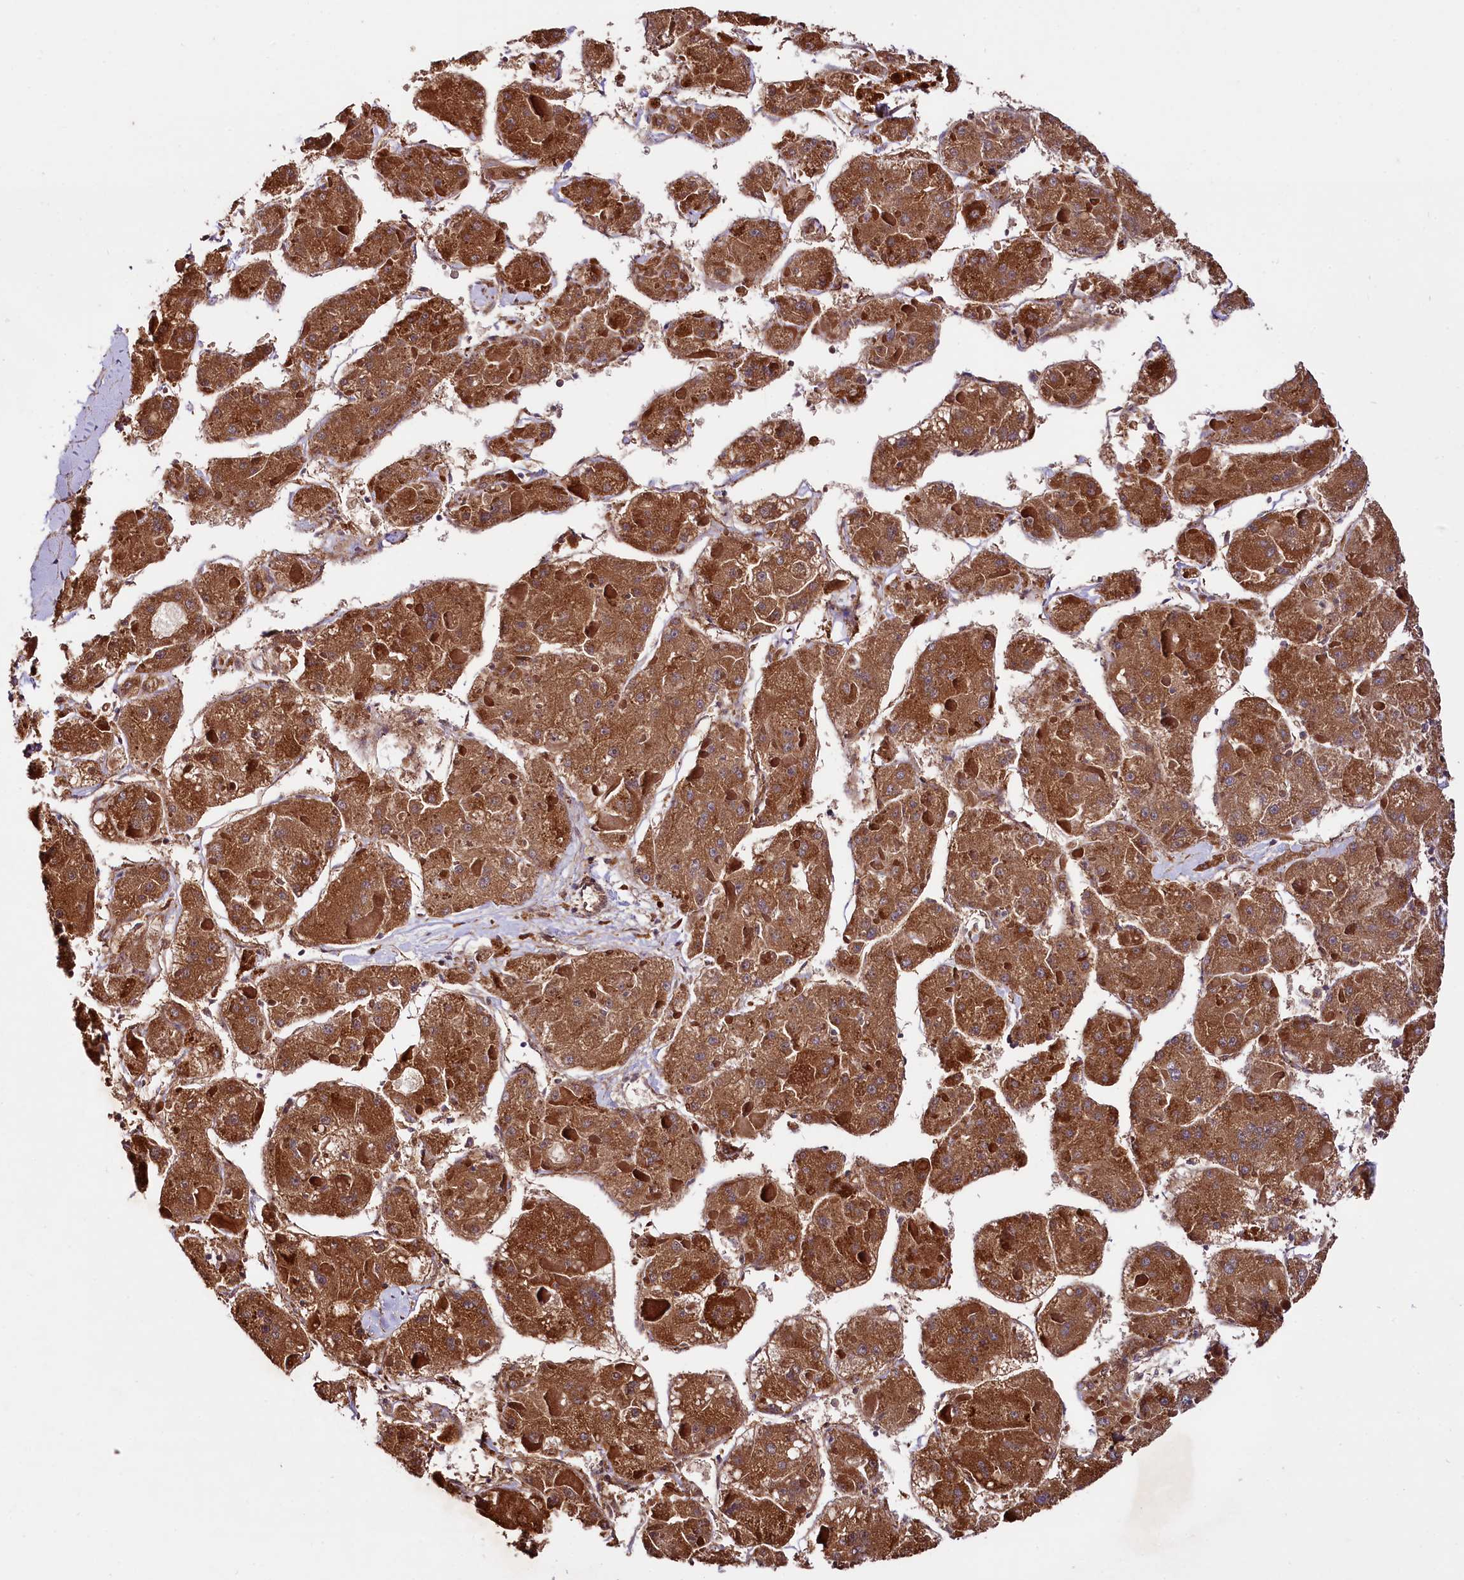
{"staining": {"intensity": "moderate", "quantity": ">75%", "location": "cytoplasmic/membranous"}, "tissue": "liver cancer", "cell_type": "Tumor cells", "image_type": "cancer", "snomed": [{"axis": "morphology", "description": "Carcinoma, Hepatocellular, NOS"}, {"axis": "topography", "description": "Liver"}], "caption": "A photomicrograph of human hepatocellular carcinoma (liver) stained for a protein exhibits moderate cytoplasmic/membranous brown staining in tumor cells.", "gene": "CEP295", "patient": {"sex": "female", "age": 73}}